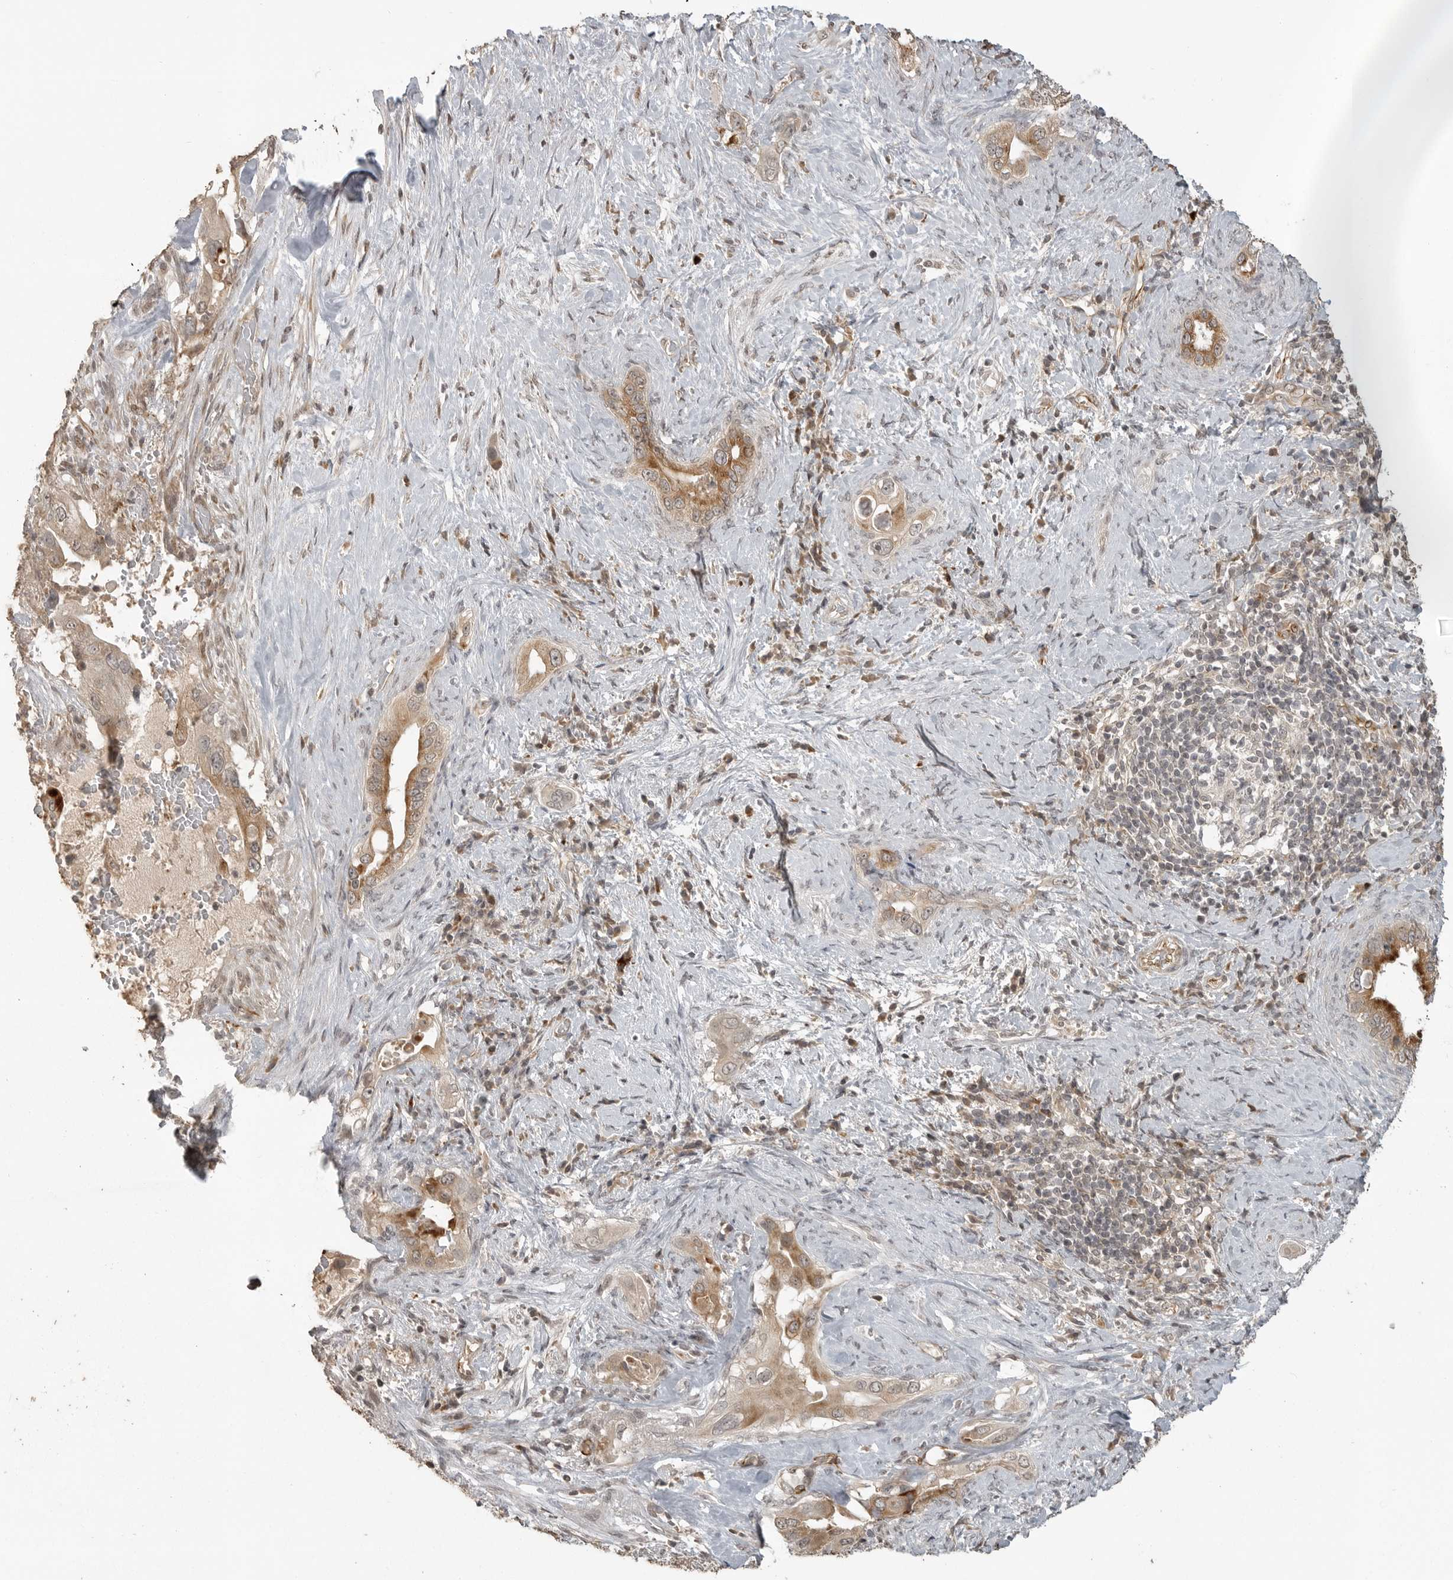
{"staining": {"intensity": "moderate", "quantity": "25%-75%", "location": "cytoplasmic/membranous"}, "tissue": "pancreatic cancer", "cell_type": "Tumor cells", "image_type": "cancer", "snomed": [{"axis": "morphology", "description": "Inflammation, NOS"}, {"axis": "morphology", "description": "Adenocarcinoma, NOS"}, {"axis": "topography", "description": "Pancreas"}], "caption": "A brown stain labels moderate cytoplasmic/membranous positivity of a protein in pancreatic cancer tumor cells.", "gene": "SMG8", "patient": {"sex": "female", "age": 56}}